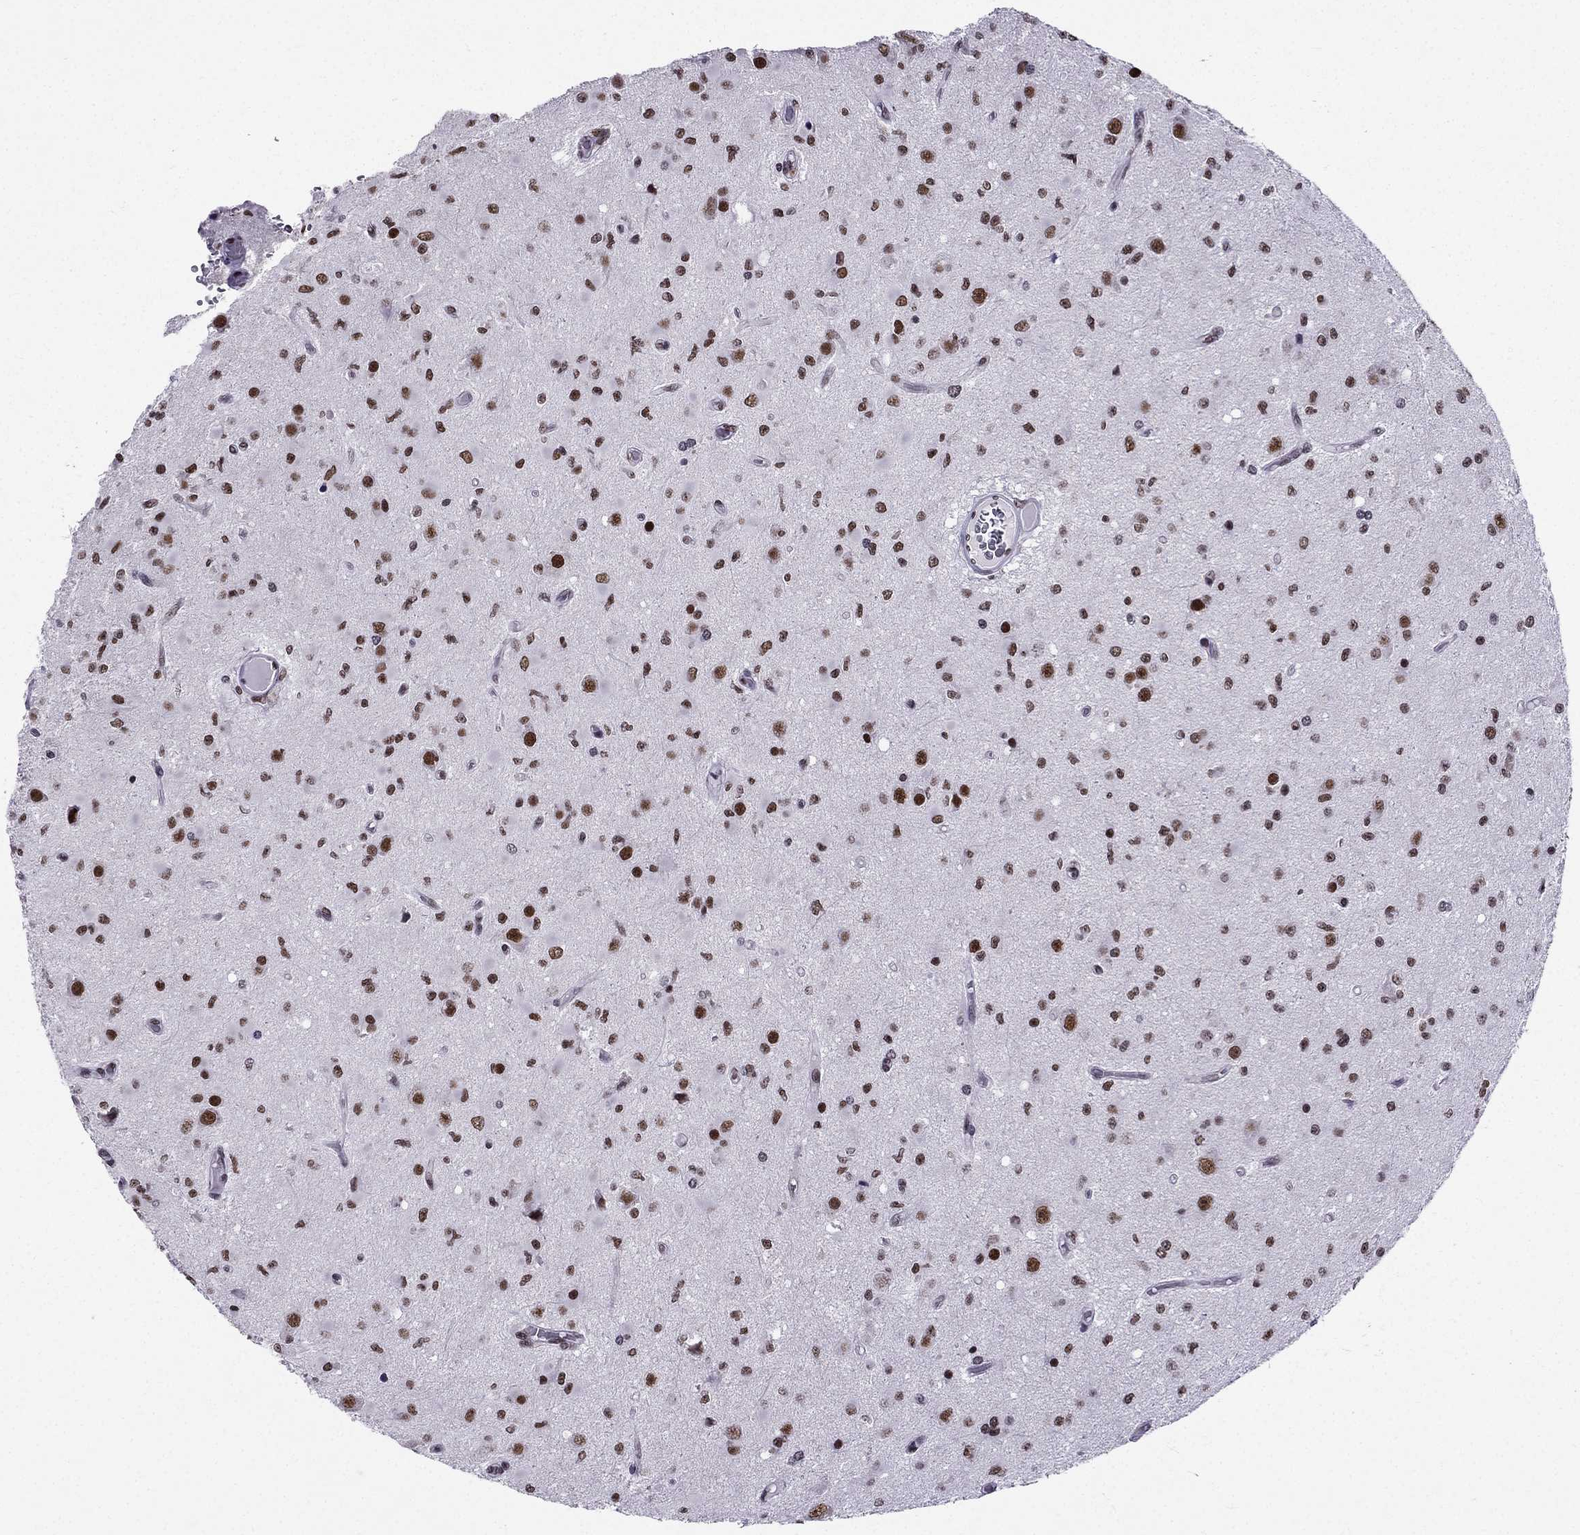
{"staining": {"intensity": "moderate", "quantity": ">75%", "location": "nuclear"}, "tissue": "glioma", "cell_type": "Tumor cells", "image_type": "cancer", "snomed": [{"axis": "morphology", "description": "Glioma, malignant, Low grade"}, {"axis": "topography", "description": "Brain"}], "caption": "Glioma was stained to show a protein in brown. There is medium levels of moderate nuclear positivity in about >75% of tumor cells.", "gene": "ZNF420", "patient": {"sex": "female", "age": 45}}